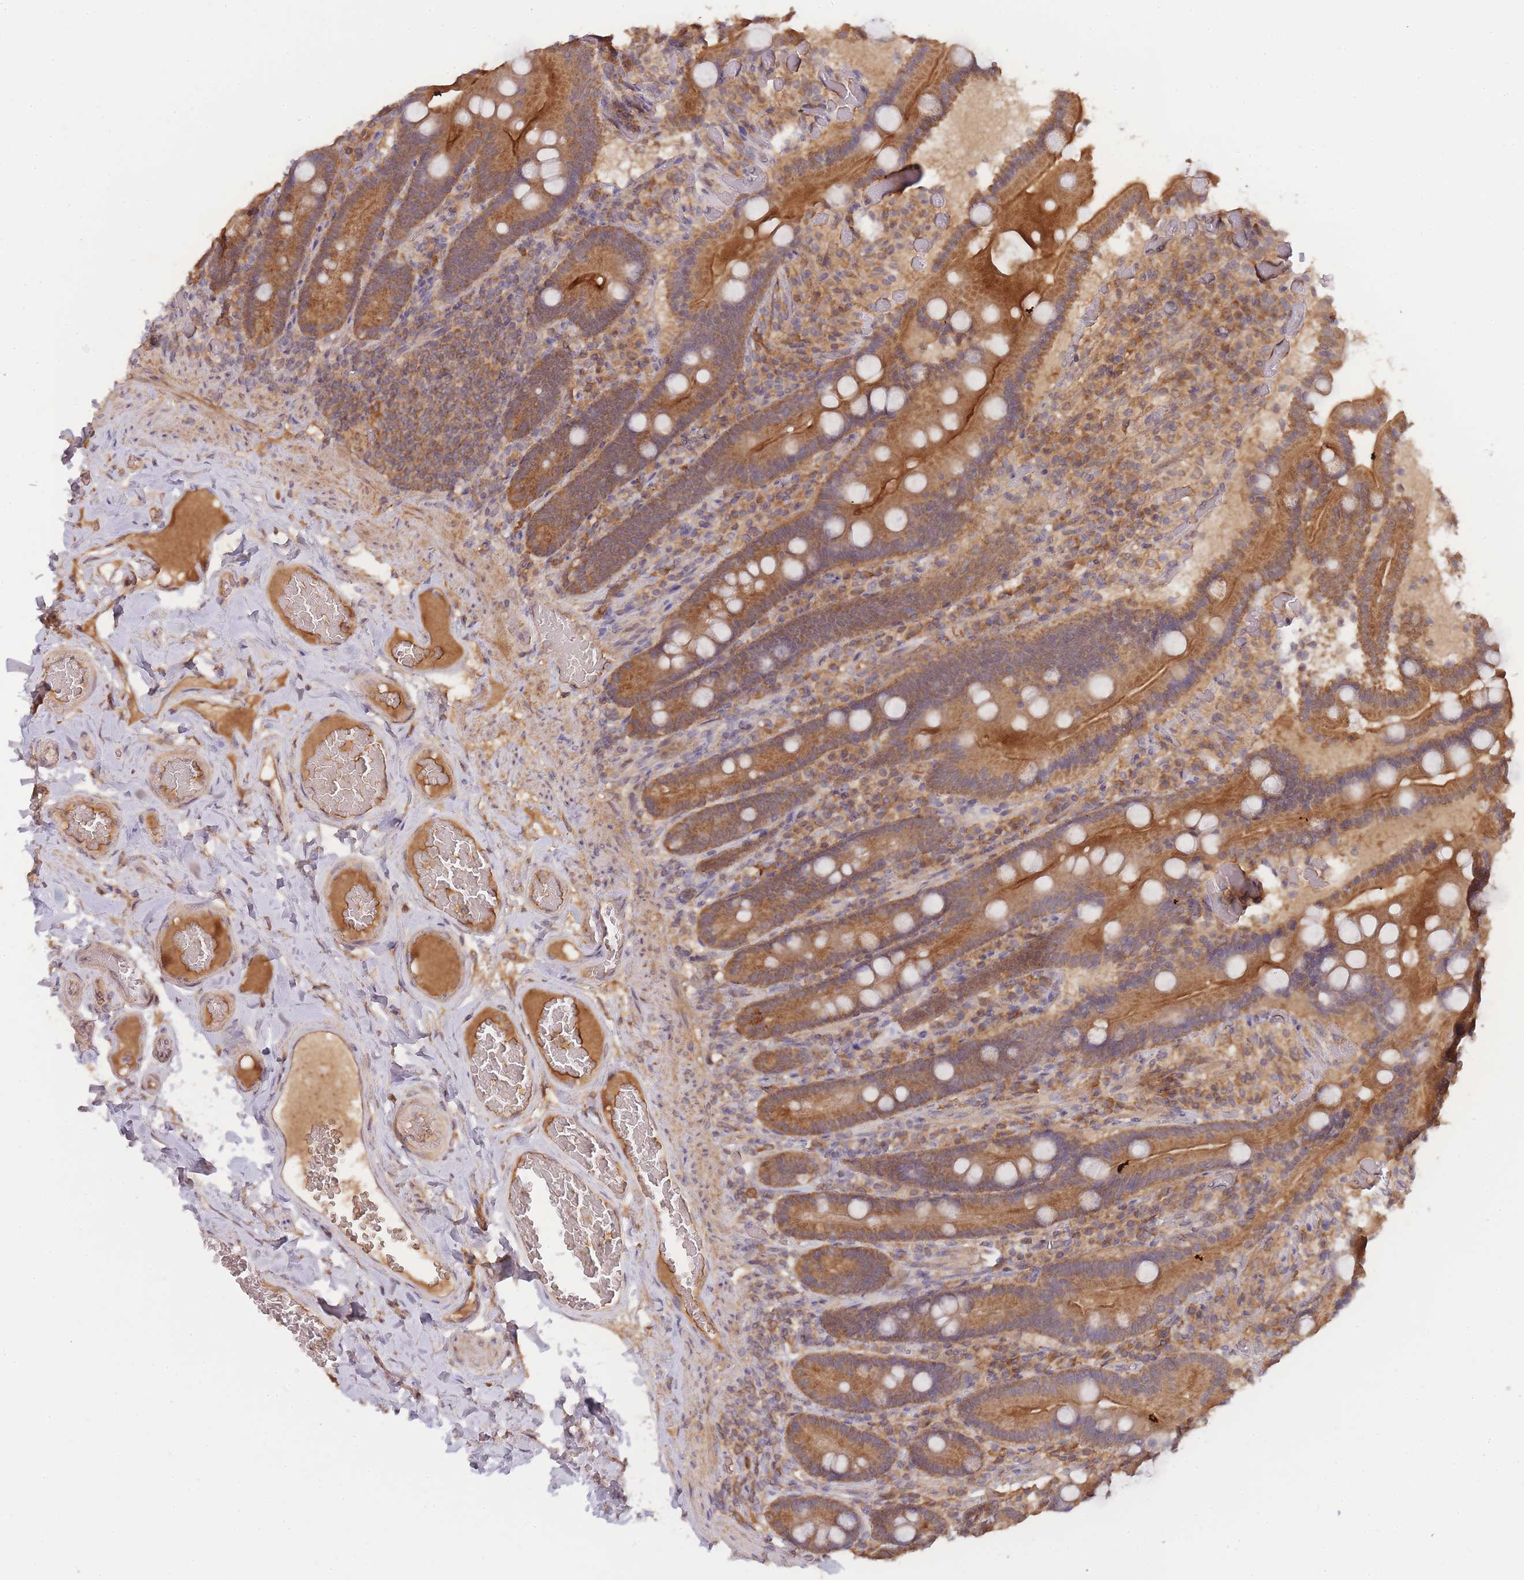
{"staining": {"intensity": "moderate", "quantity": ">75%", "location": "cytoplasmic/membranous"}, "tissue": "duodenum", "cell_type": "Glandular cells", "image_type": "normal", "snomed": [{"axis": "morphology", "description": "Normal tissue, NOS"}, {"axis": "topography", "description": "Duodenum"}], "caption": "IHC of unremarkable human duodenum demonstrates medium levels of moderate cytoplasmic/membranous positivity in about >75% of glandular cells.", "gene": "PIP4P1", "patient": {"sex": "female", "age": 62}}